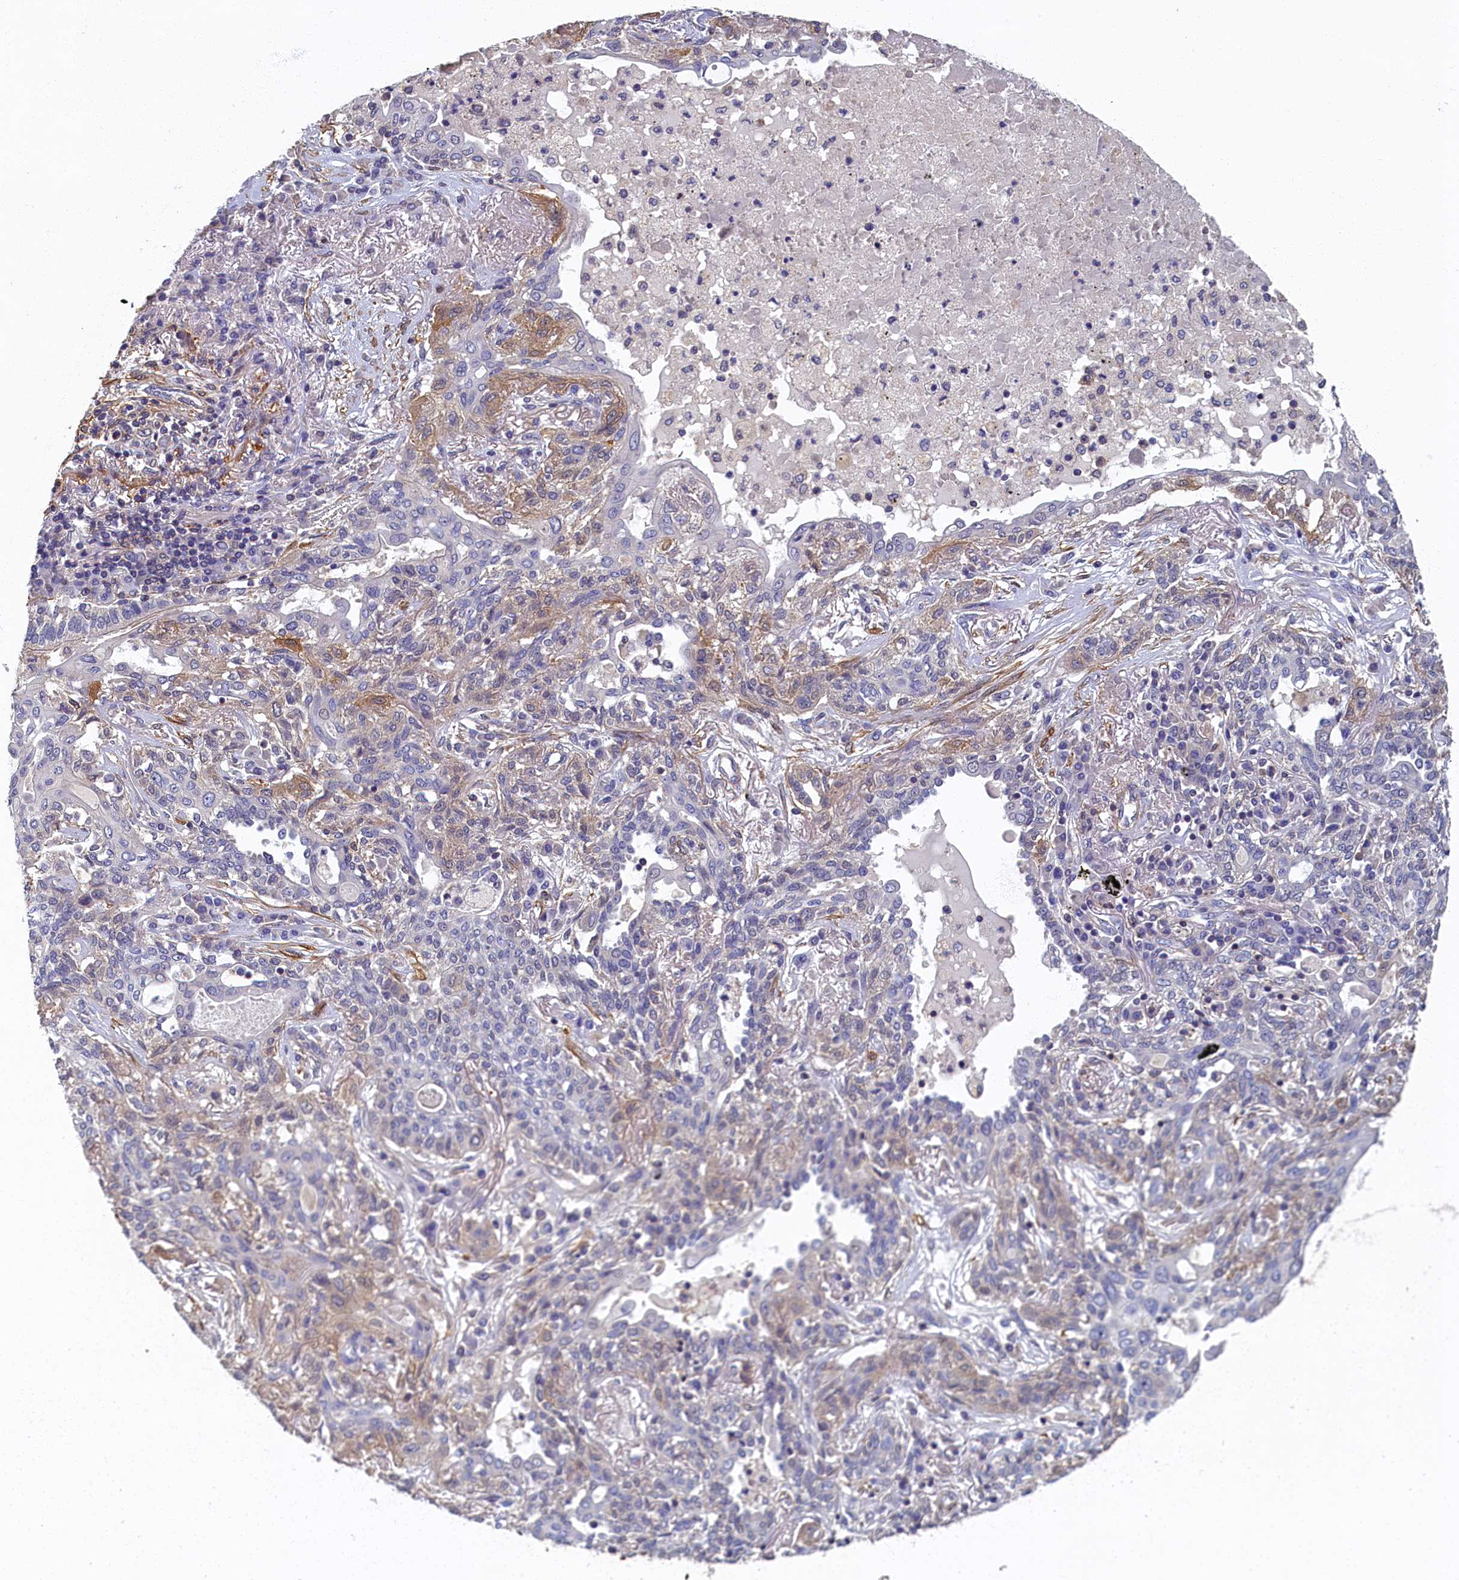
{"staining": {"intensity": "weak", "quantity": "<25%", "location": "cytoplasmic/membranous"}, "tissue": "lung cancer", "cell_type": "Tumor cells", "image_type": "cancer", "snomed": [{"axis": "morphology", "description": "Squamous cell carcinoma, NOS"}, {"axis": "topography", "description": "Lung"}], "caption": "Immunohistochemistry (IHC) micrograph of human lung cancer (squamous cell carcinoma) stained for a protein (brown), which exhibits no staining in tumor cells.", "gene": "TBCB", "patient": {"sex": "female", "age": 70}}